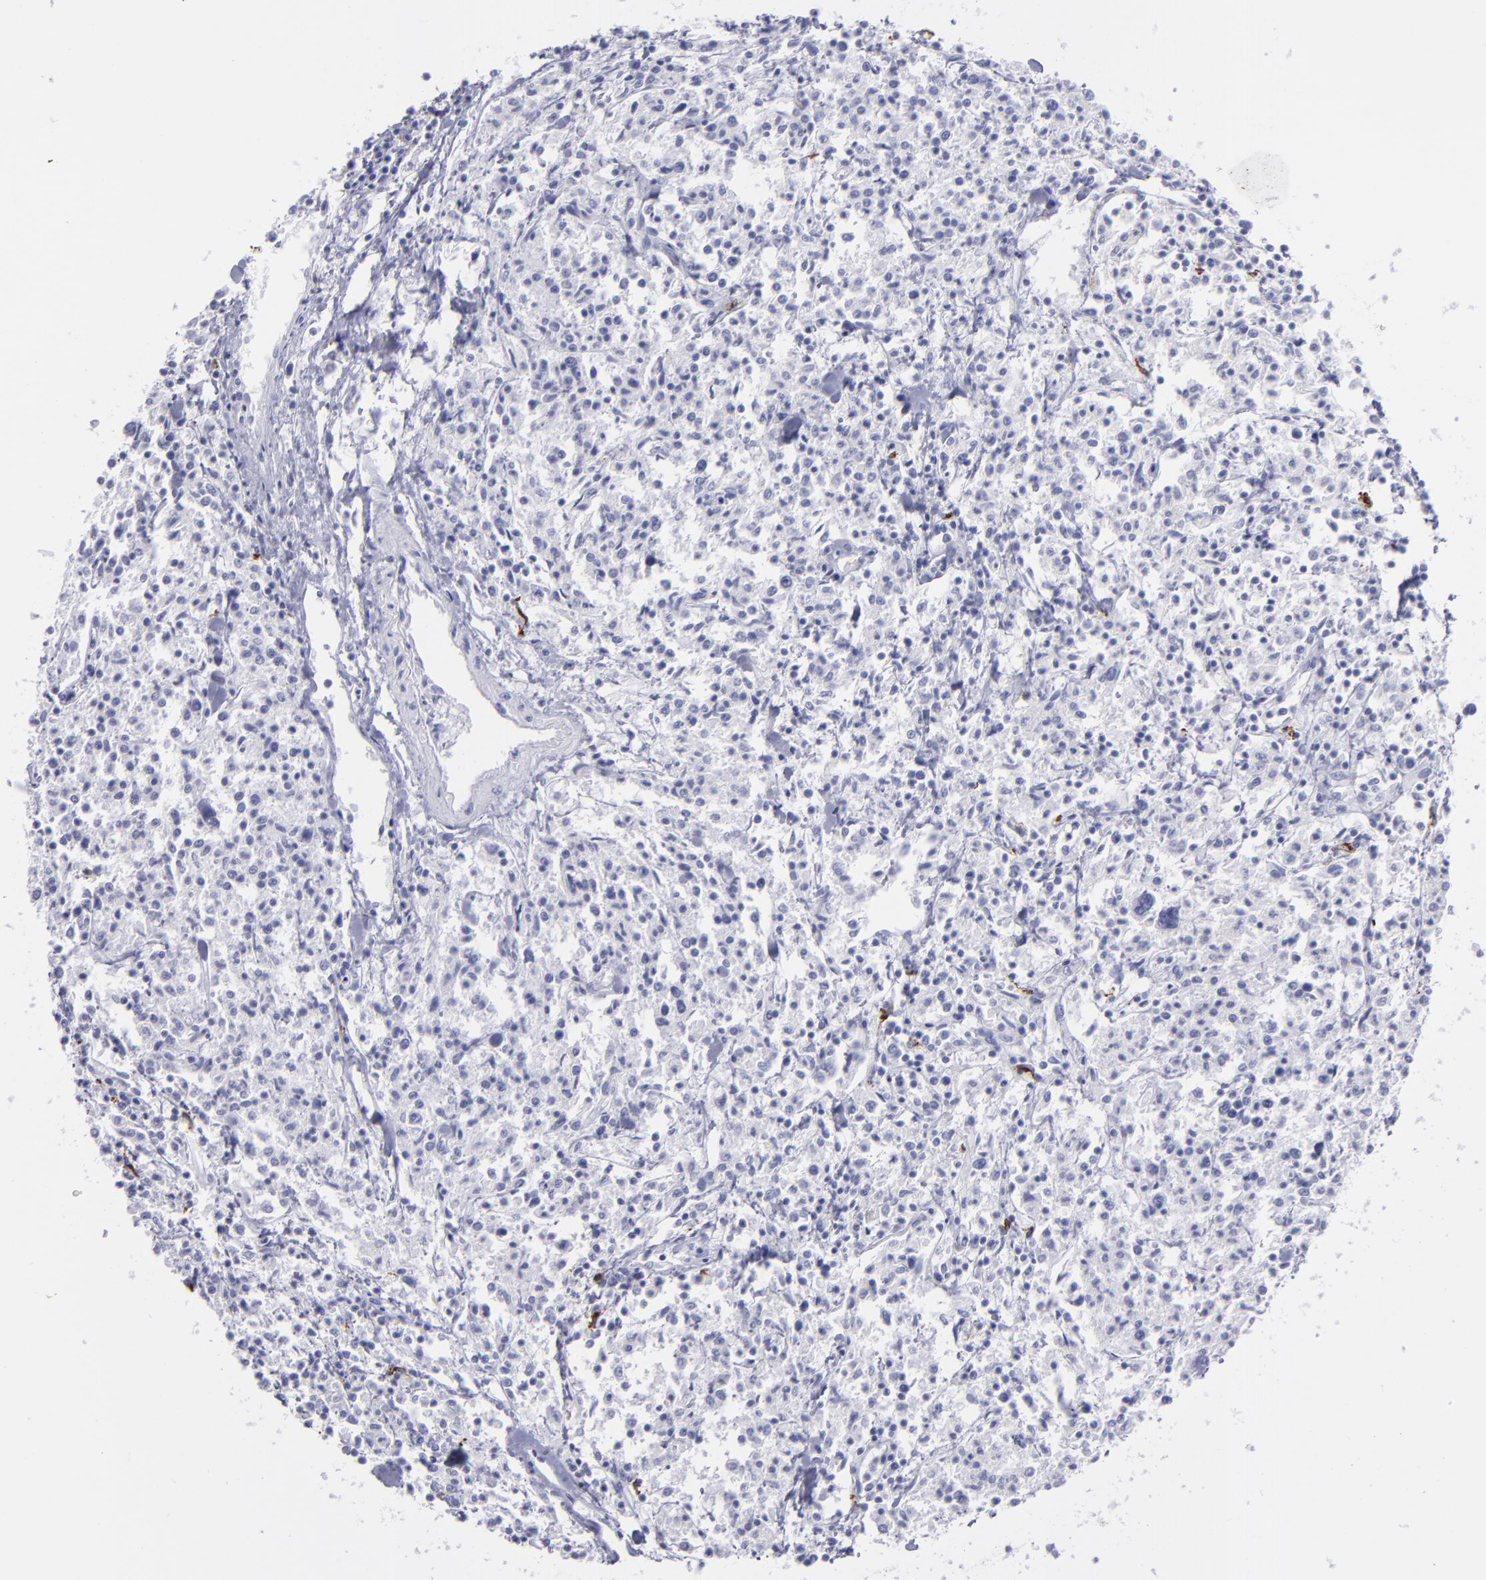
{"staining": {"intensity": "negative", "quantity": "none", "location": "none"}, "tissue": "lymphoma", "cell_type": "Tumor cells", "image_type": "cancer", "snomed": [{"axis": "morphology", "description": "Malignant lymphoma, non-Hodgkin's type, Low grade"}, {"axis": "topography", "description": "Small intestine"}], "caption": "Immunohistochemistry of human lymphoma exhibits no positivity in tumor cells.", "gene": "SELPLG", "patient": {"sex": "female", "age": 59}}